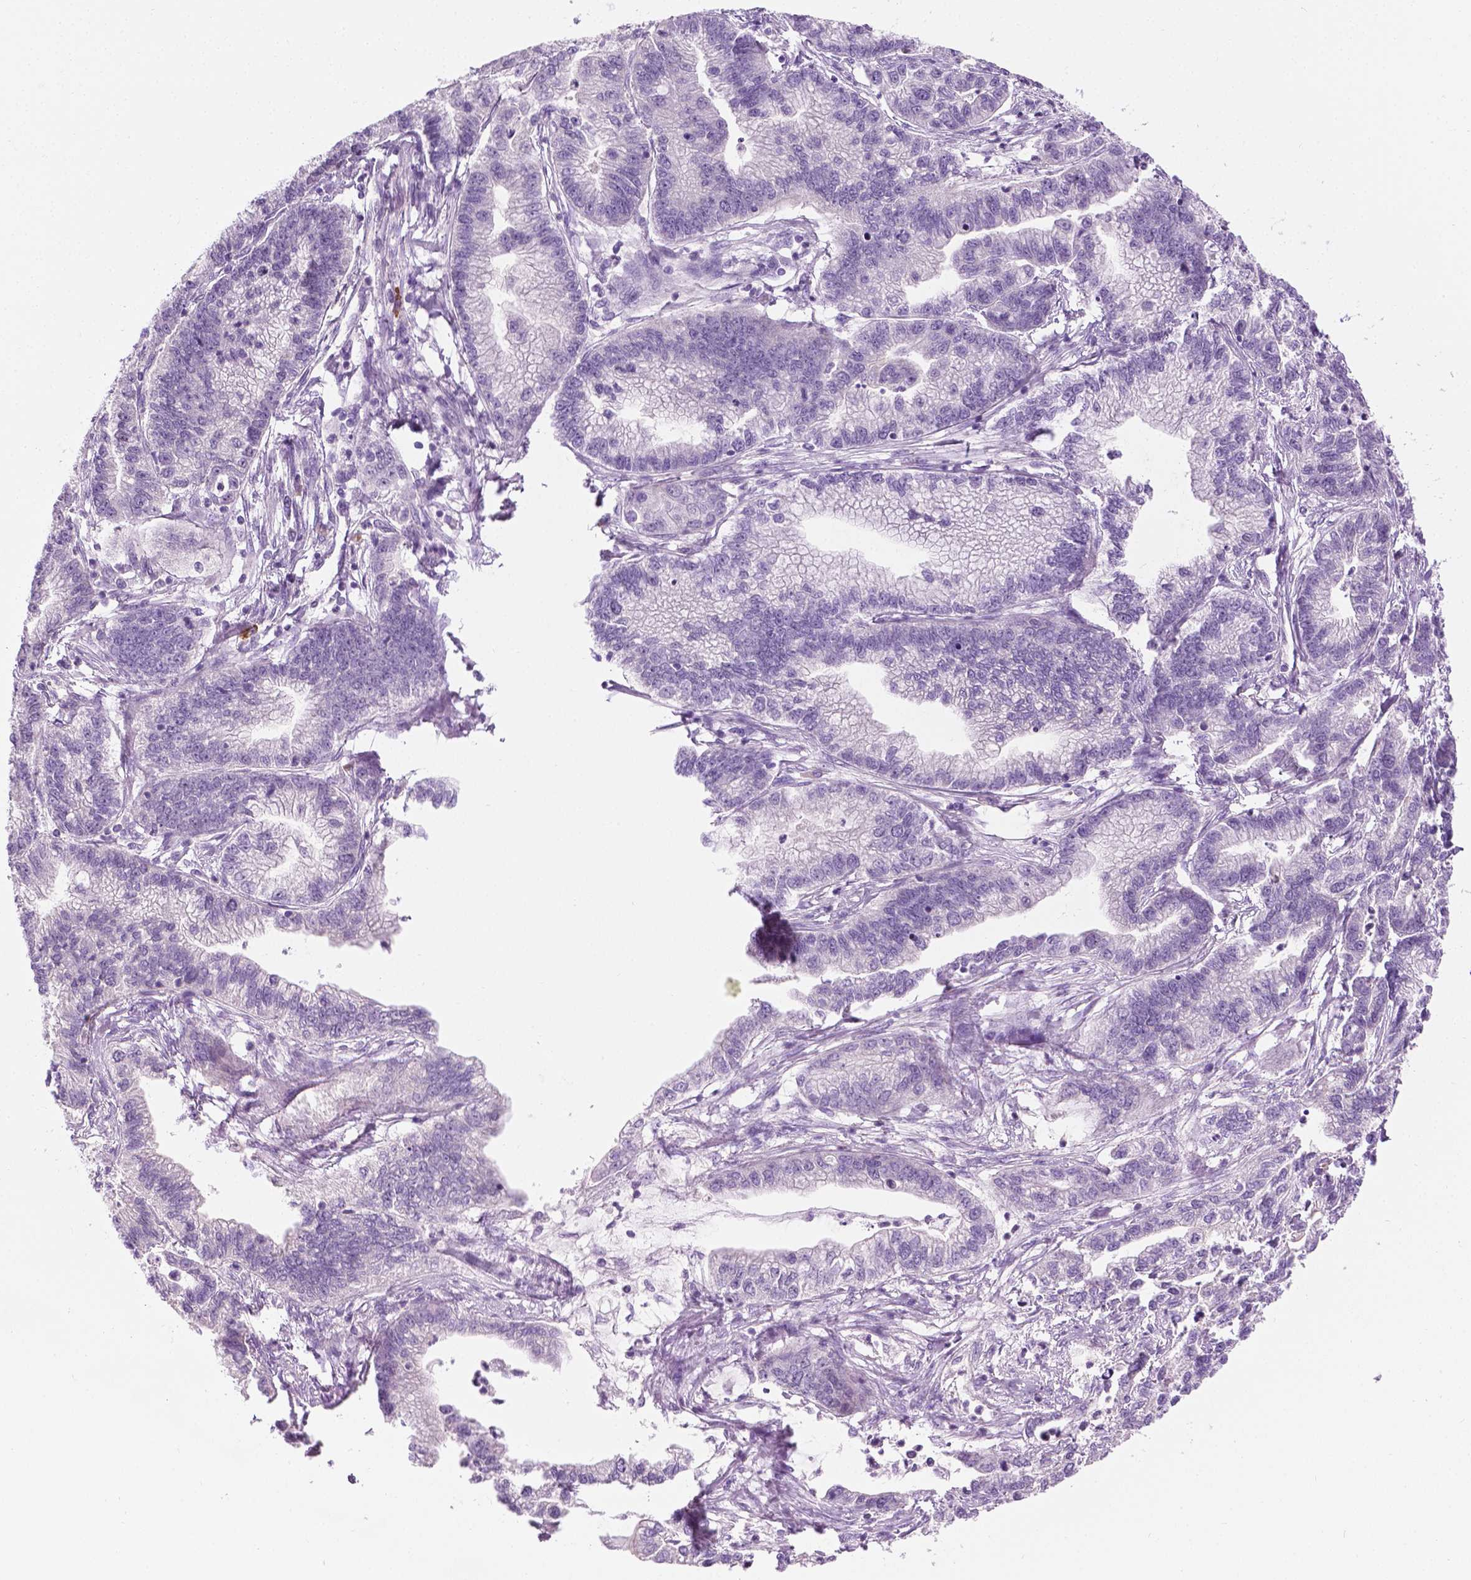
{"staining": {"intensity": "negative", "quantity": "none", "location": "none"}, "tissue": "stomach cancer", "cell_type": "Tumor cells", "image_type": "cancer", "snomed": [{"axis": "morphology", "description": "Adenocarcinoma, NOS"}, {"axis": "topography", "description": "Stomach"}], "caption": "Tumor cells show no significant positivity in adenocarcinoma (stomach).", "gene": "DENND4A", "patient": {"sex": "male", "age": 83}}